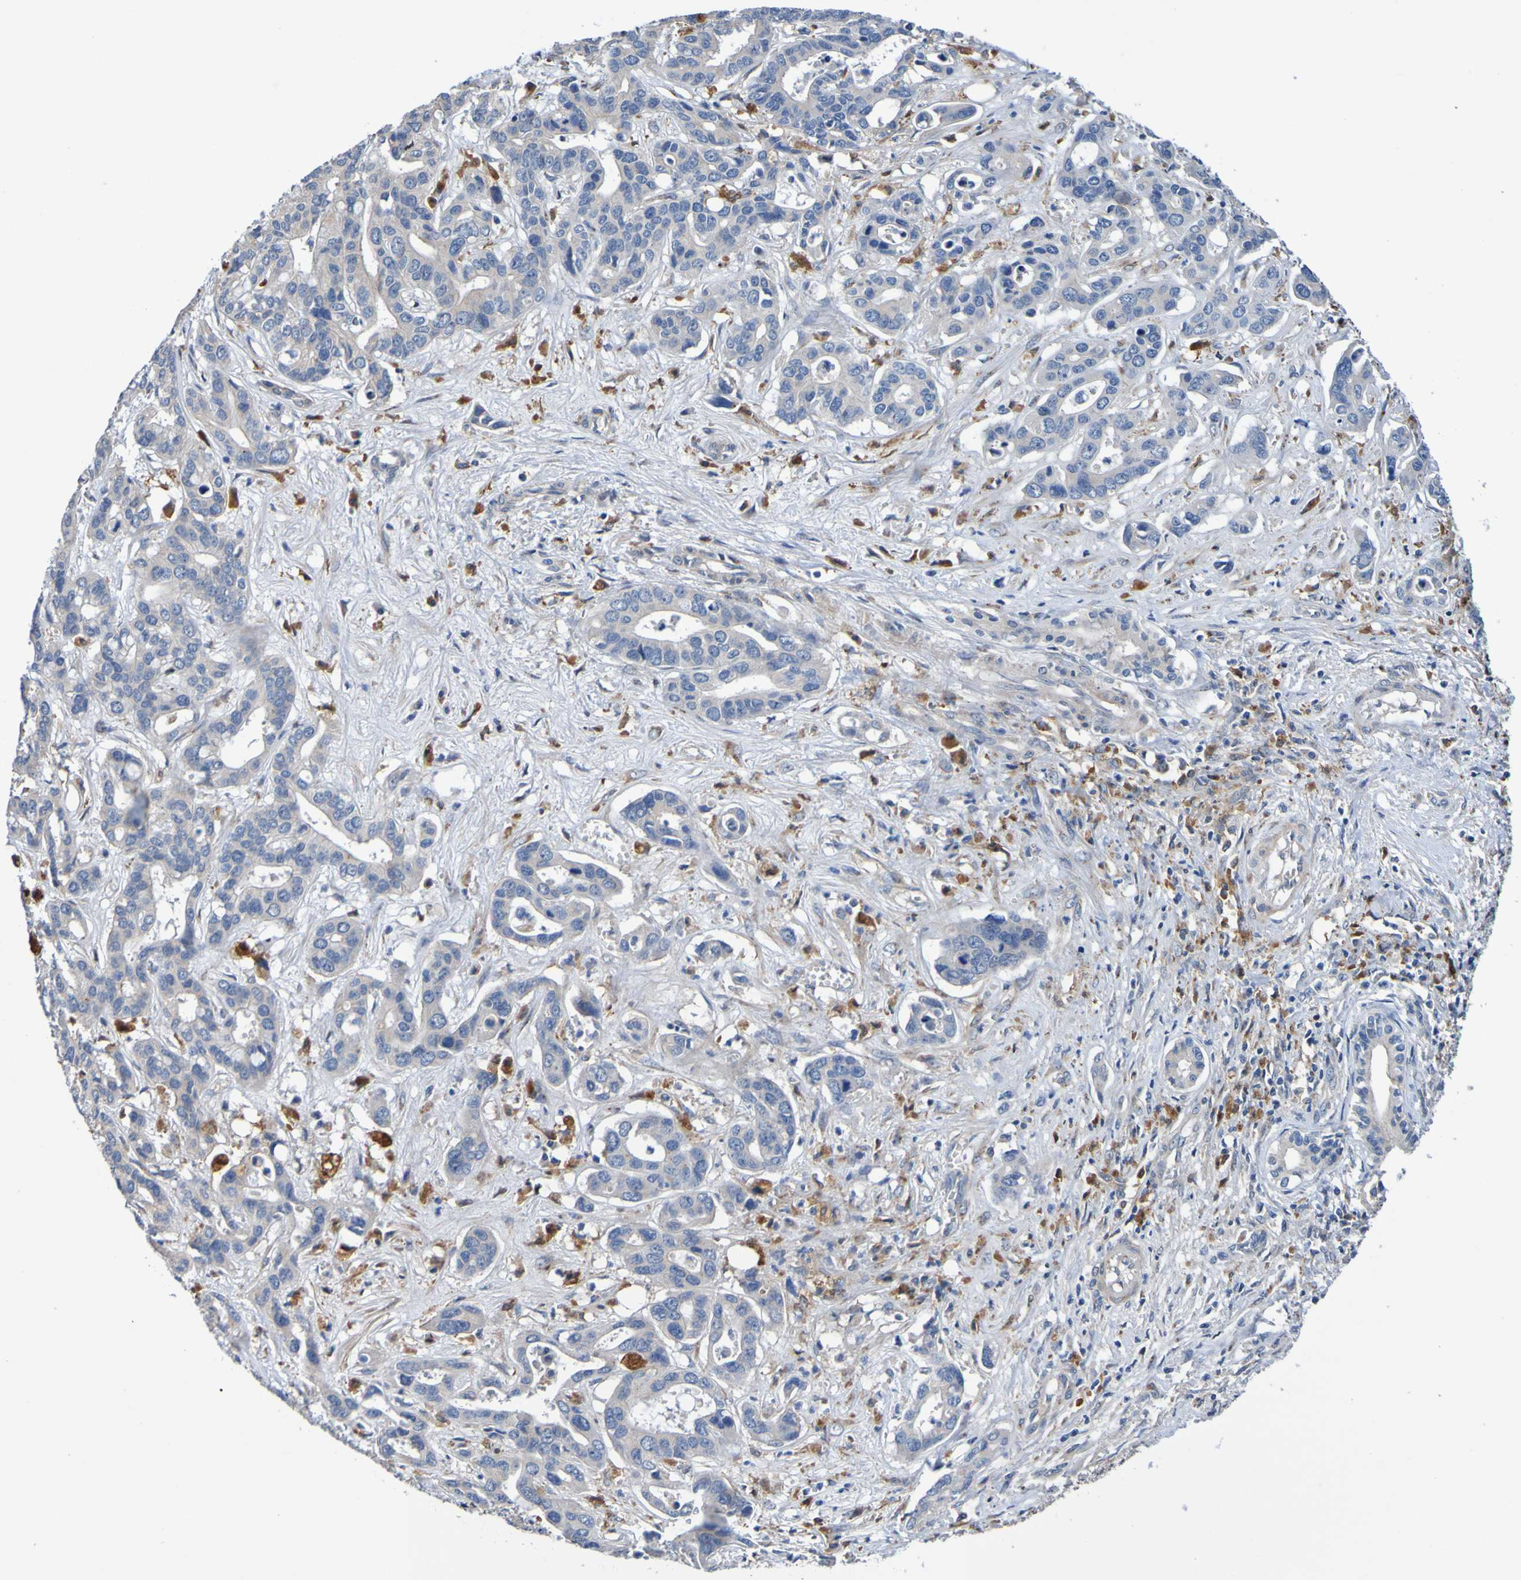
{"staining": {"intensity": "weak", "quantity": ">75%", "location": "cytoplasmic/membranous"}, "tissue": "liver cancer", "cell_type": "Tumor cells", "image_type": "cancer", "snomed": [{"axis": "morphology", "description": "Cholangiocarcinoma"}, {"axis": "topography", "description": "Liver"}], "caption": "IHC (DAB) staining of cholangiocarcinoma (liver) exhibits weak cytoplasmic/membranous protein staining in about >75% of tumor cells. Nuclei are stained in blue.", "gene": "METAP2", "patient": {"sex": "female", "age": 65}}